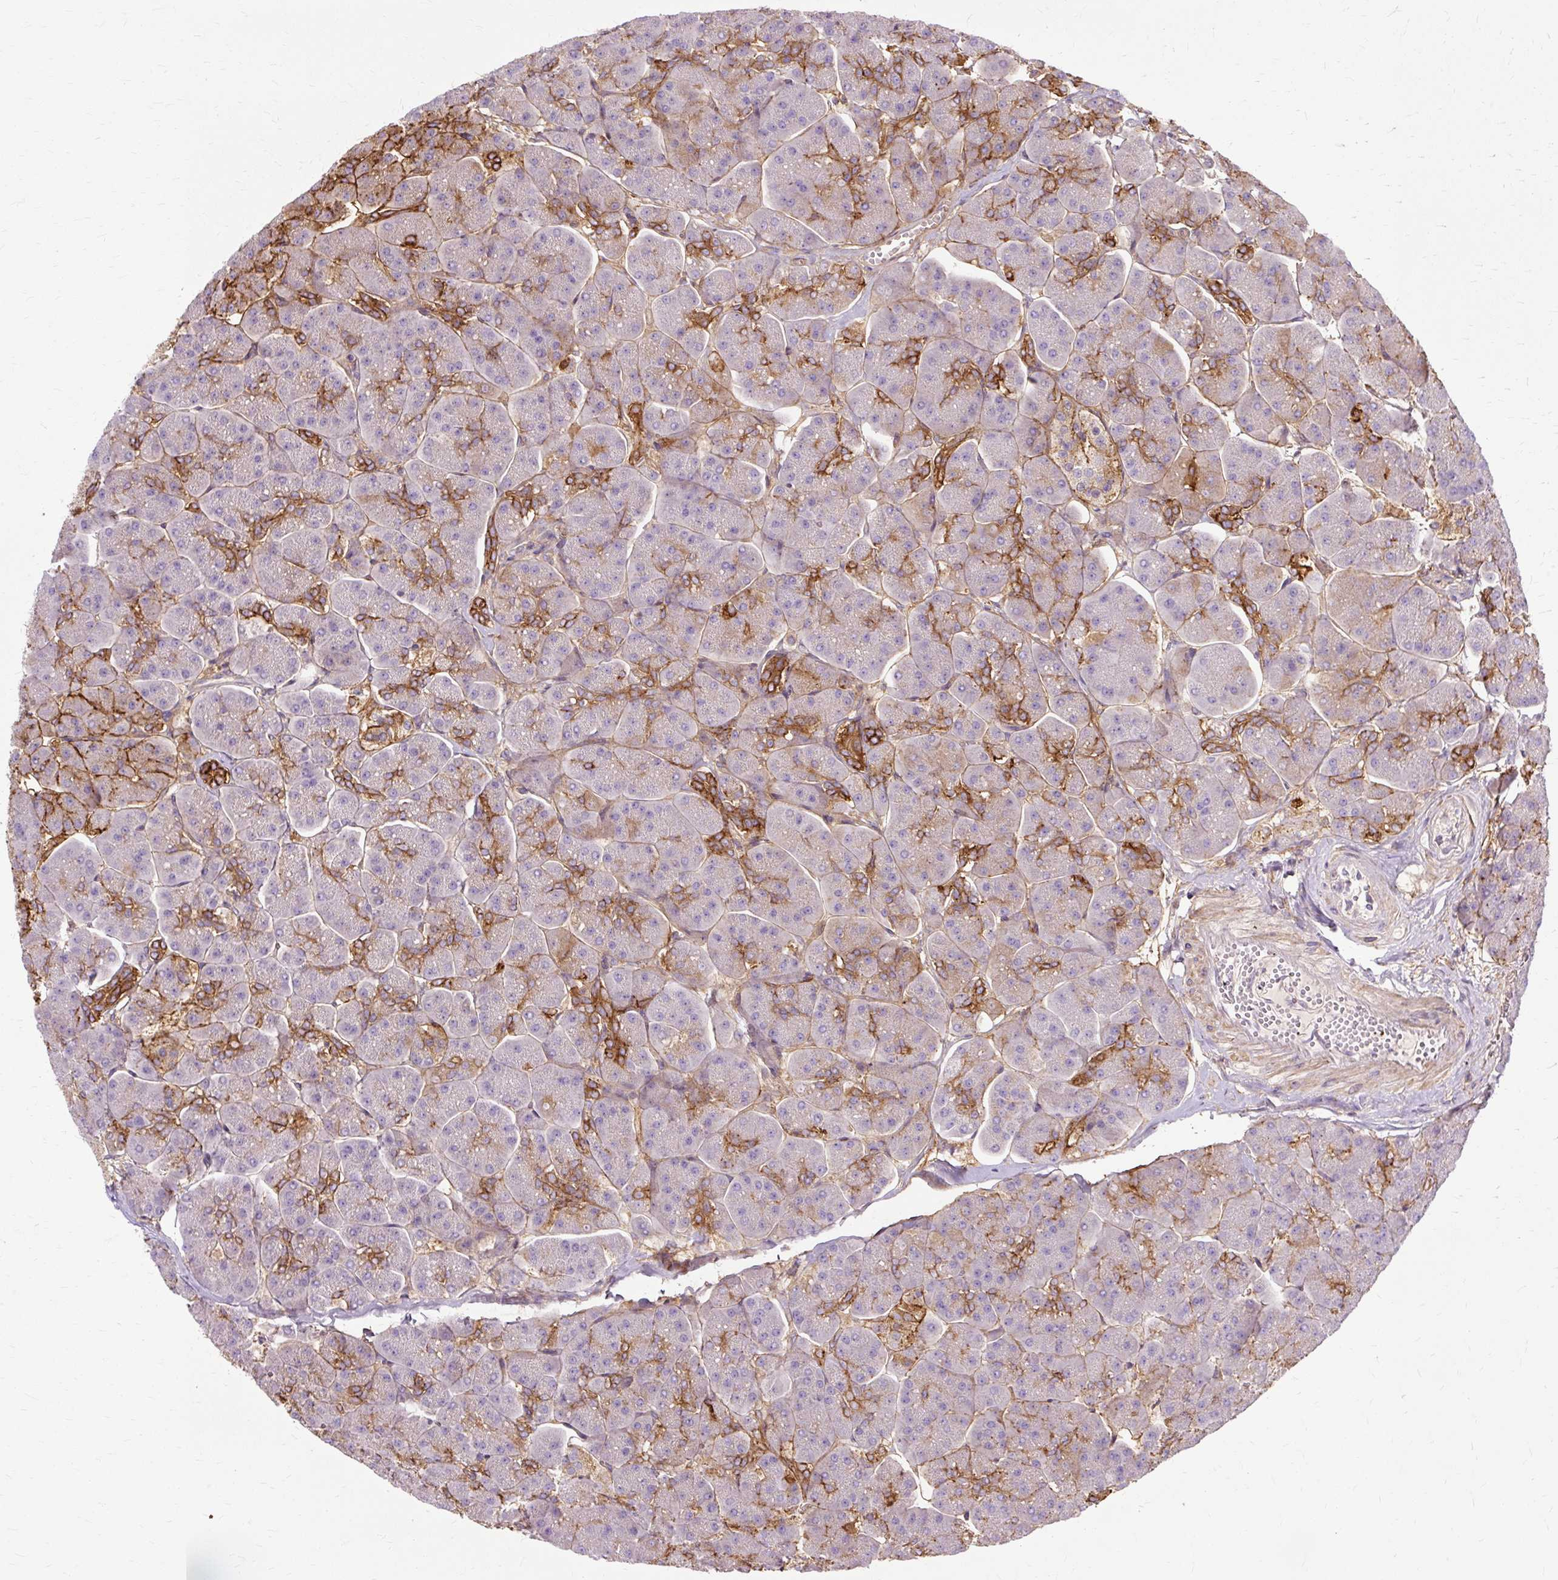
{"staining": {"intensity": "strong", "quantity": "<25%", "location": "cytoplasmic/membranous"}, "tissue": "pancreas", "cell_type": "Exocrine glandular cells", "image_type": "normal", "snomed": [{"axis": "morphology", "description": "Normal tissue, NOS"}, {"axis": "topography", "description": "Pancreas"}, {"axis": "topography", "description": "Peripheral nerve tissue"}], "caption": "IHC staining of normal pancreas, which demonstrates medium levels of strong cytoplasmic/membranous expression in about <25% of exocrine glandular cells indicating strong cytoplasmic/membranous protein expression. The staining was performed using DAB (brown) for protein detection and nuclei were counterstained in hematoxylin (blue).", "gene": "TSPAN8", "patient": {"sex": "male", "age": 54}}